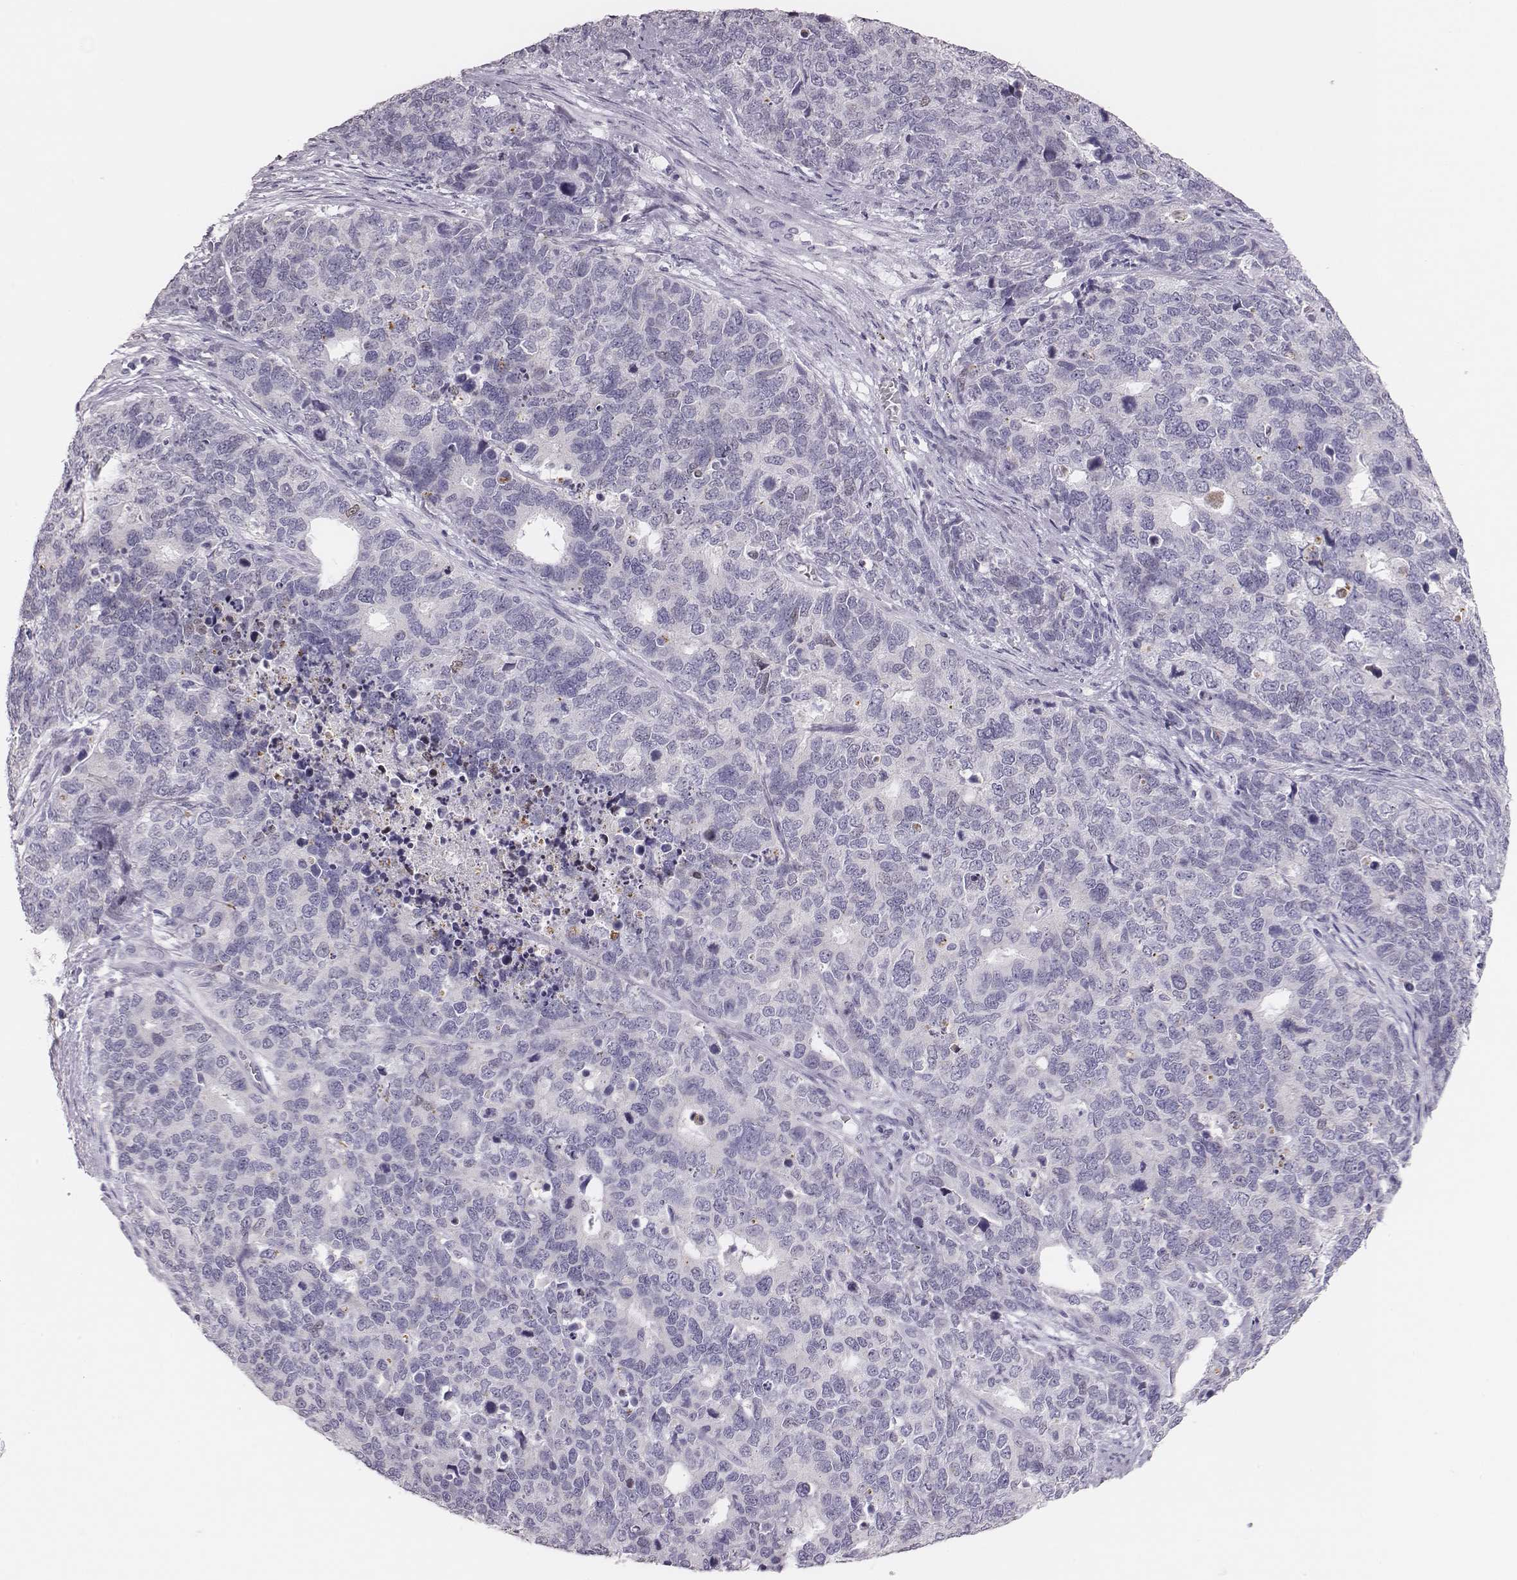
{"staining": {"intensity": "negative", "quantity": "none", "location": "none"}, "tissue": "cervical cancer", "cell_type": "Tumor cells", "image_type": "cancer", "snomed": [{"axis": "morphology", "description": "Squamous cell carcinoma, NOS"}, {"axis": "topography", "description": "Cervix"}], "caption": "The histopathology image exhibits no significant staining in tumor cells of cervical cancer (squamous cell carcinoma). (IHC, brightfield microscopy, high magnification).", "gene": "H1-6", "patient": {"sex": "female", "age": 63}}